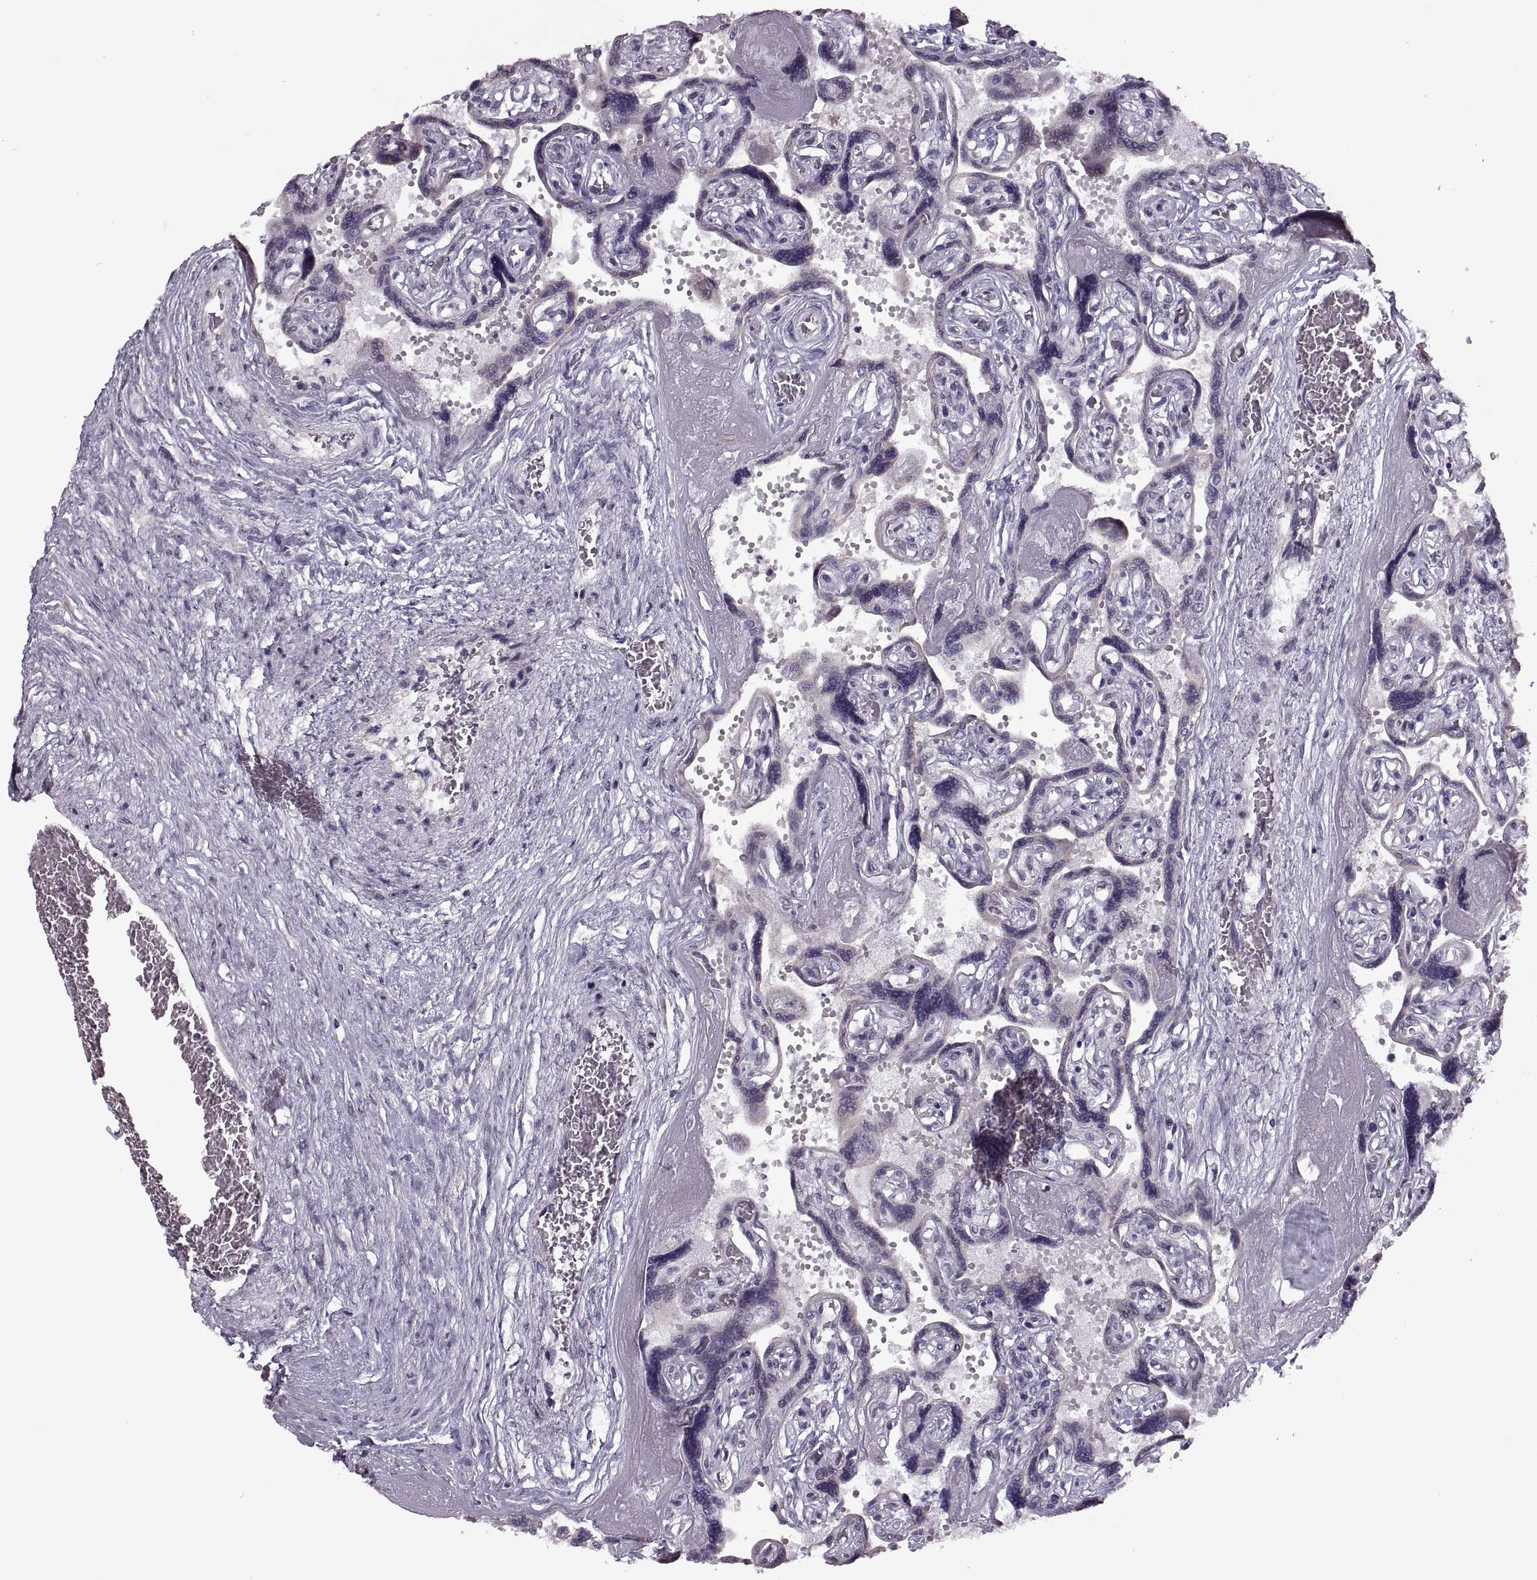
{"staining": {"intensity": "weak", "quantity": "<25%", "location": "cytoplasmic/membranous"}, "tissue": "placenta", "cell_type": "Decidual cells", "image_type": "normal", "snomed": [{"axis": "morphology", "description": "Normal tissue, NOS"}, {"axis": "topography", "description": "Placenta"}], "caption": "High magnification brightfield microscopy of unremarkable placenta stained with DAB (3,3'-diaminobenzidine) (brown) and counterstained with hematoxylin (blue): decidual cells show no significant positivity. The staining is performed using DAB (3,3'-diaminobenzidine) brown chromogen with nuclei counter-stained in using hematoxylin.", "gene": "PRSS37", "patient": {"sex": "female", "age": 32}}